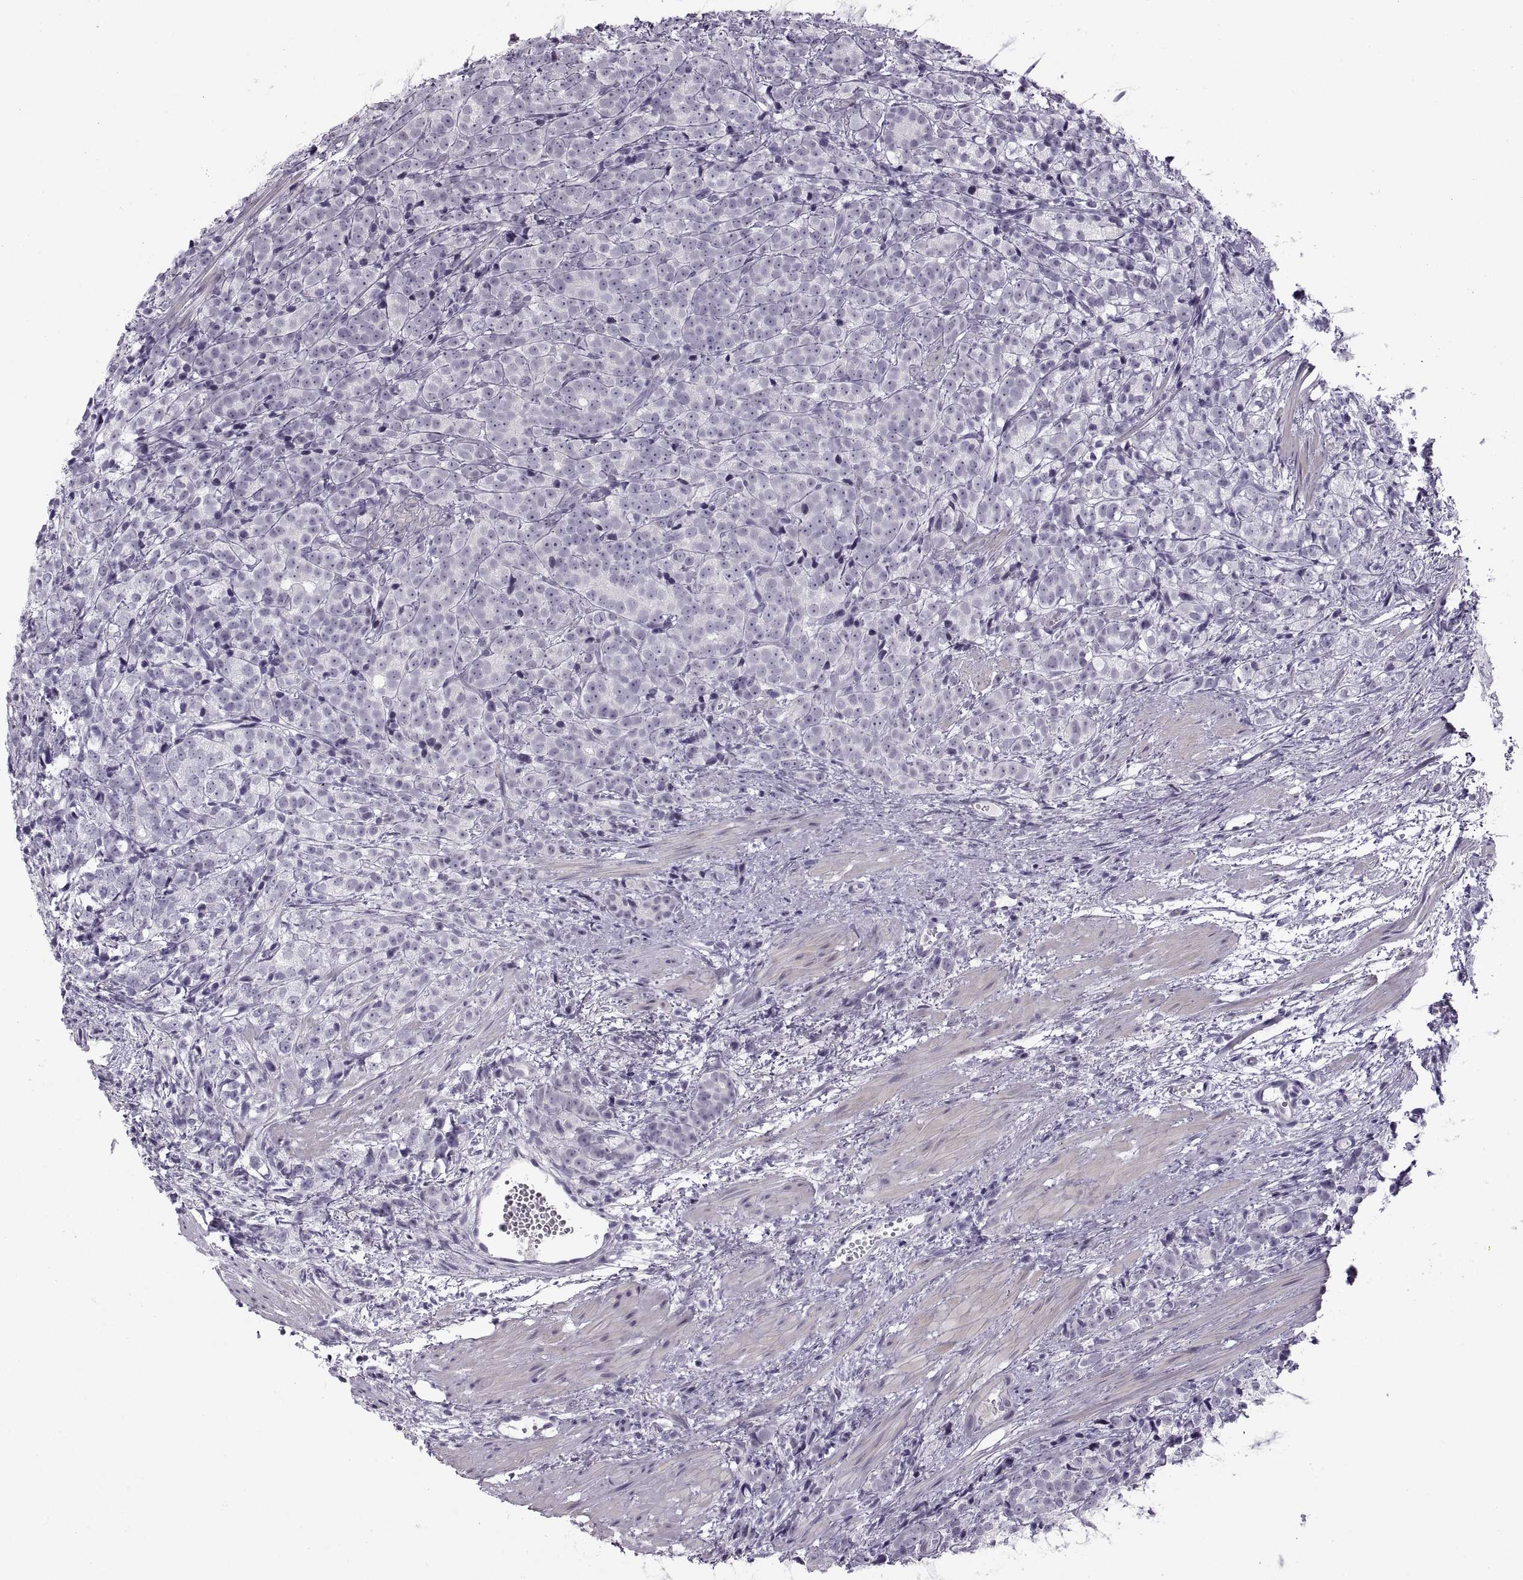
{"staining": {"intensity": "negative", "quantity": "none", "location": "none"}, "tissue": "prostate cancer", "cell_type": "Tumor cells", "image_type": "cancer", "snomed": [{"axis": "morphology", "description": "Adenocarcinoma, High grade"}, {"axis": "topography", "description": "Prostate"}], "caption": "Prostate cancer (adenocarcinoma (high-grade)) stained for a protein using IHC displays no positivity tumor cells.", "gene": "C3orf22", "patient": {"sex": "male", "age": 53}}